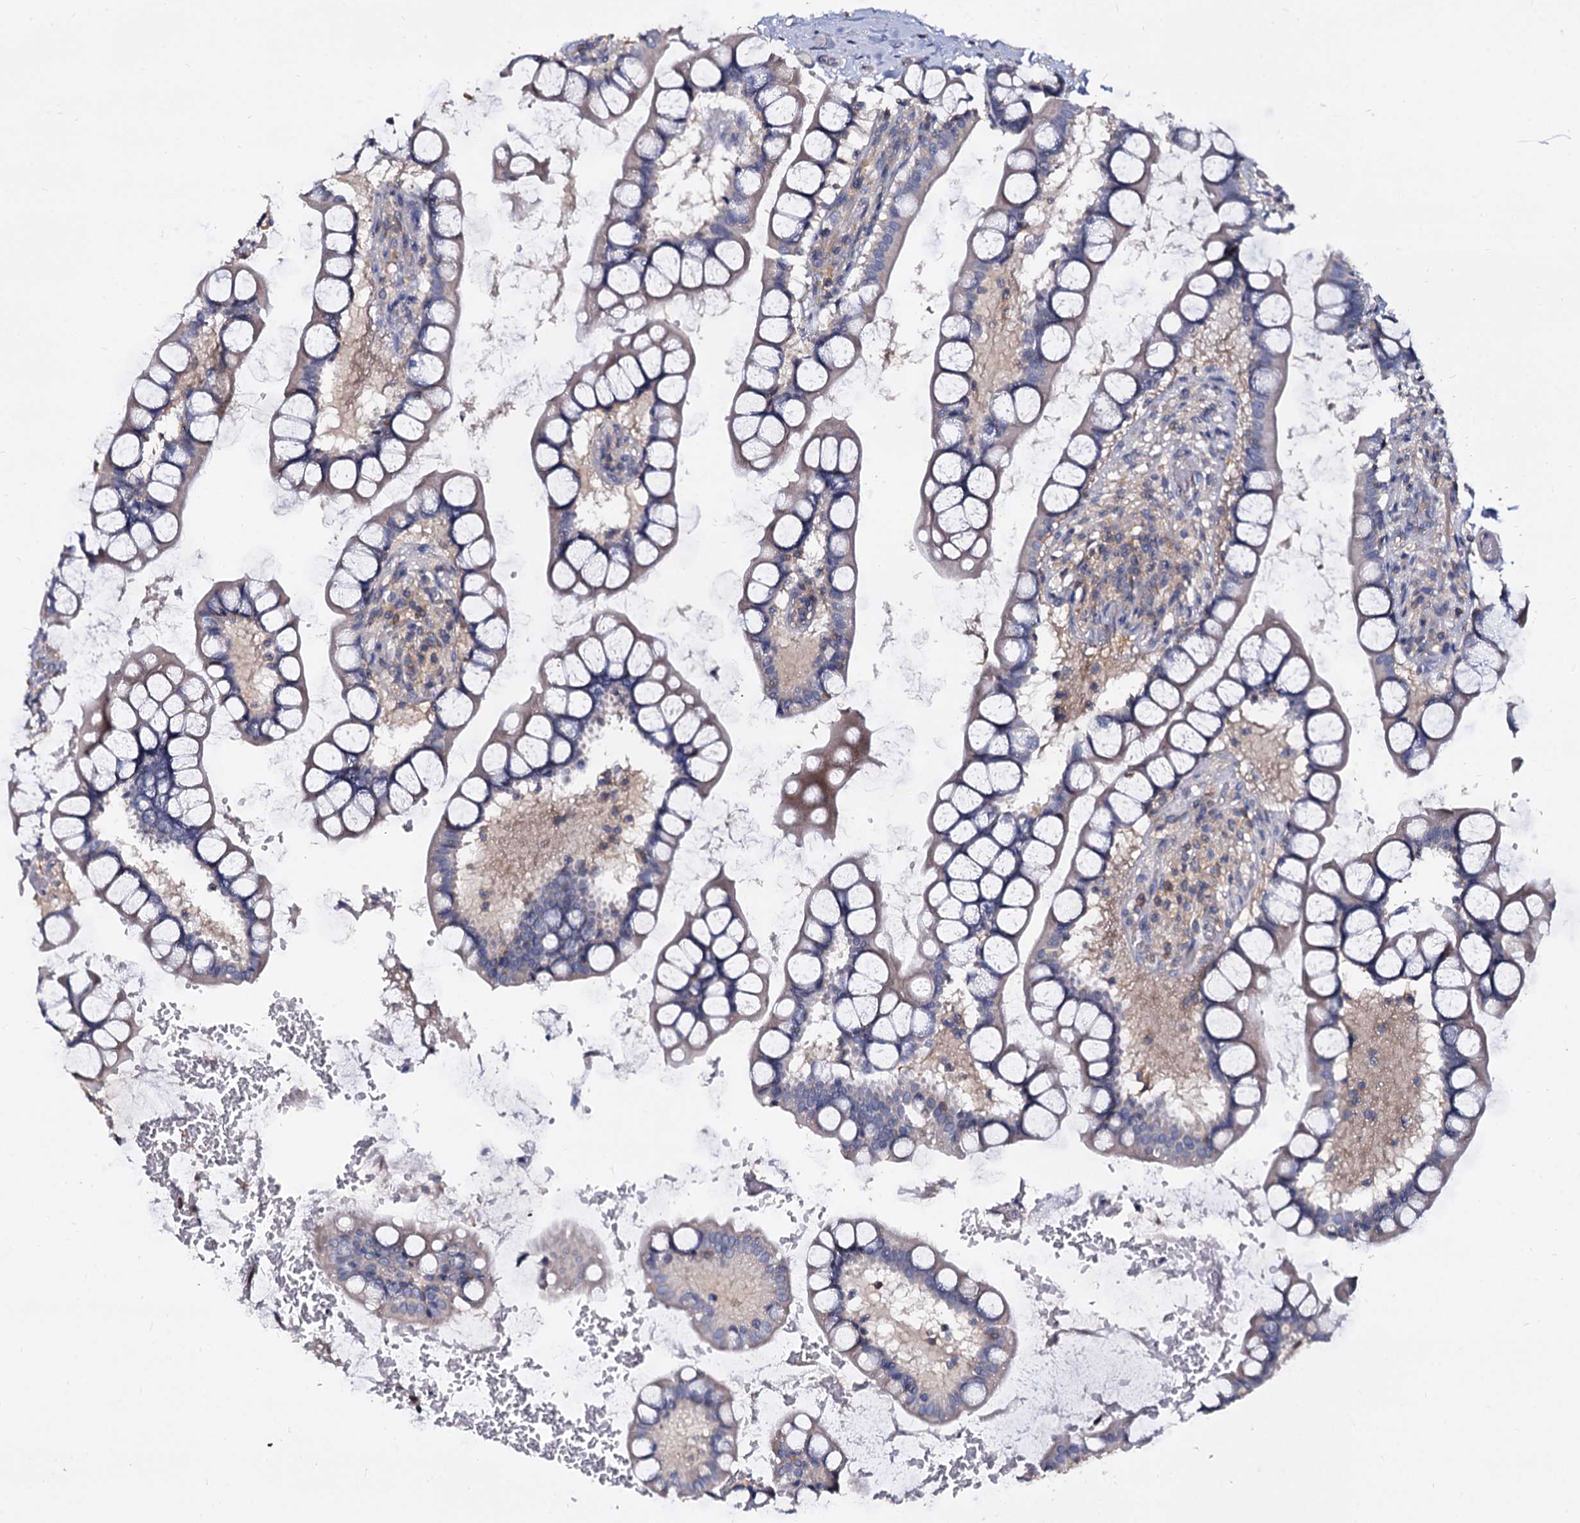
{"staining": {"intensity": "weak", "quantity": "<25%", "location": "cytoplasmic/membranous"}, "tissue": "small intestine", "cell_type": "Glandular cells", "image_type": "normal", "snomed": [{"axis": "morphology", "description": "Normal tissue, NOS"}, {"axis": "topography", "description": "Small intestine"}], "caption": "The micrograph demonstrates no staining of glandular cells in benign small intestine.", "gene": "ANKRD13A", "patient": {"sex": "male", "age": 52}}